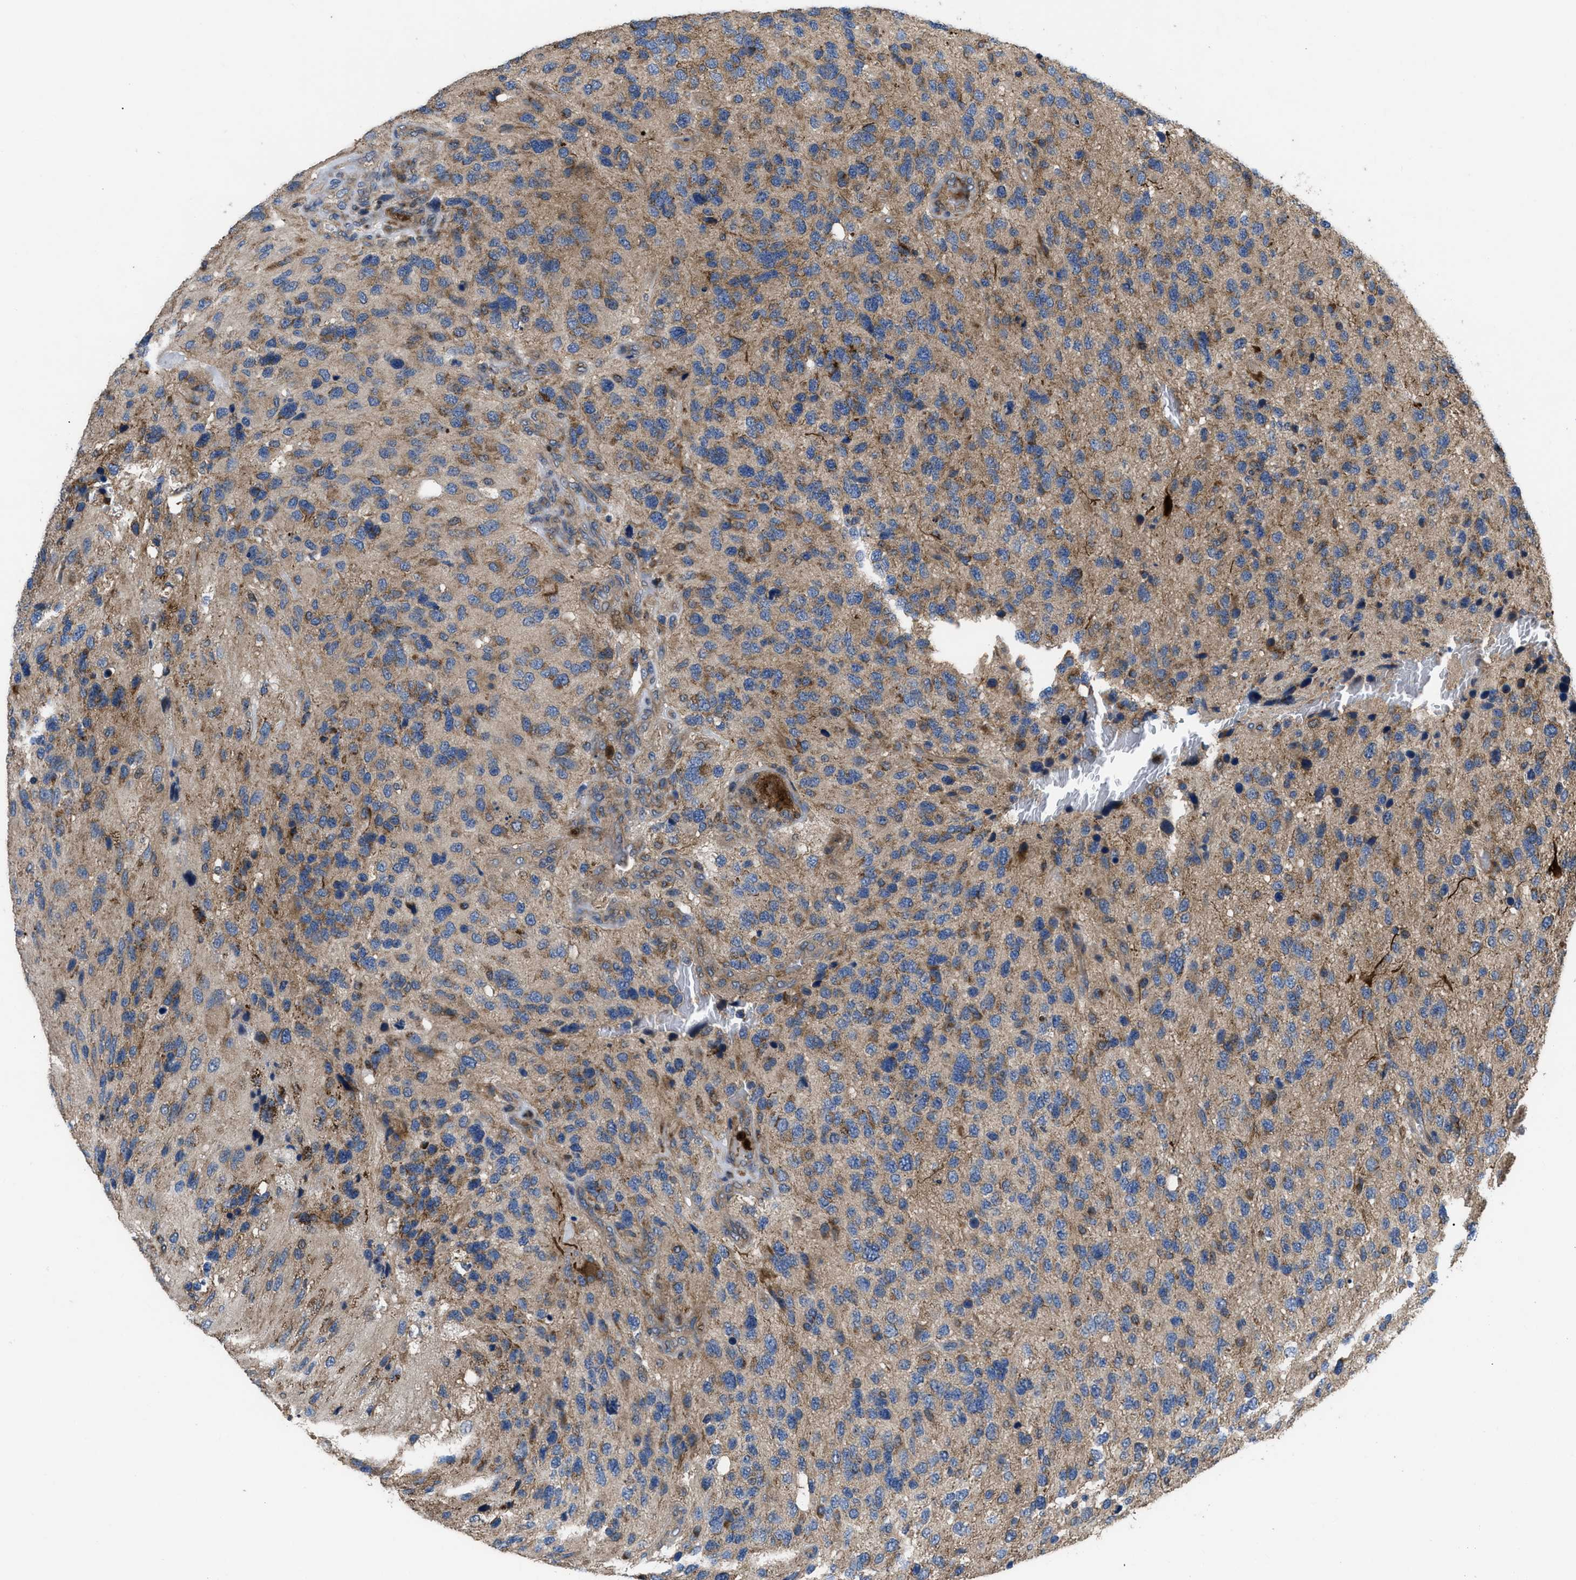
{"staining": {"intensity": "moderate", "quantity": ">75%", "location": "cytoplasmic/membranous"}, "tissue": "glioma", "cell_type": "Tumor cells", "image_type": "cancer", "snomed": [{"axis": "morphology", "description": "Glioma, malignant, High grade"}, {"axis": "topography", "description": "Brain"}], "caption": "There is medium levels of moderate cytoplasmic/membranous expression in tumor cells of glioma, as demonstrated by immunohistochemical staining (brown color).", "gene": "YBEY", "patient": {"sex": "female", "age": 58}}